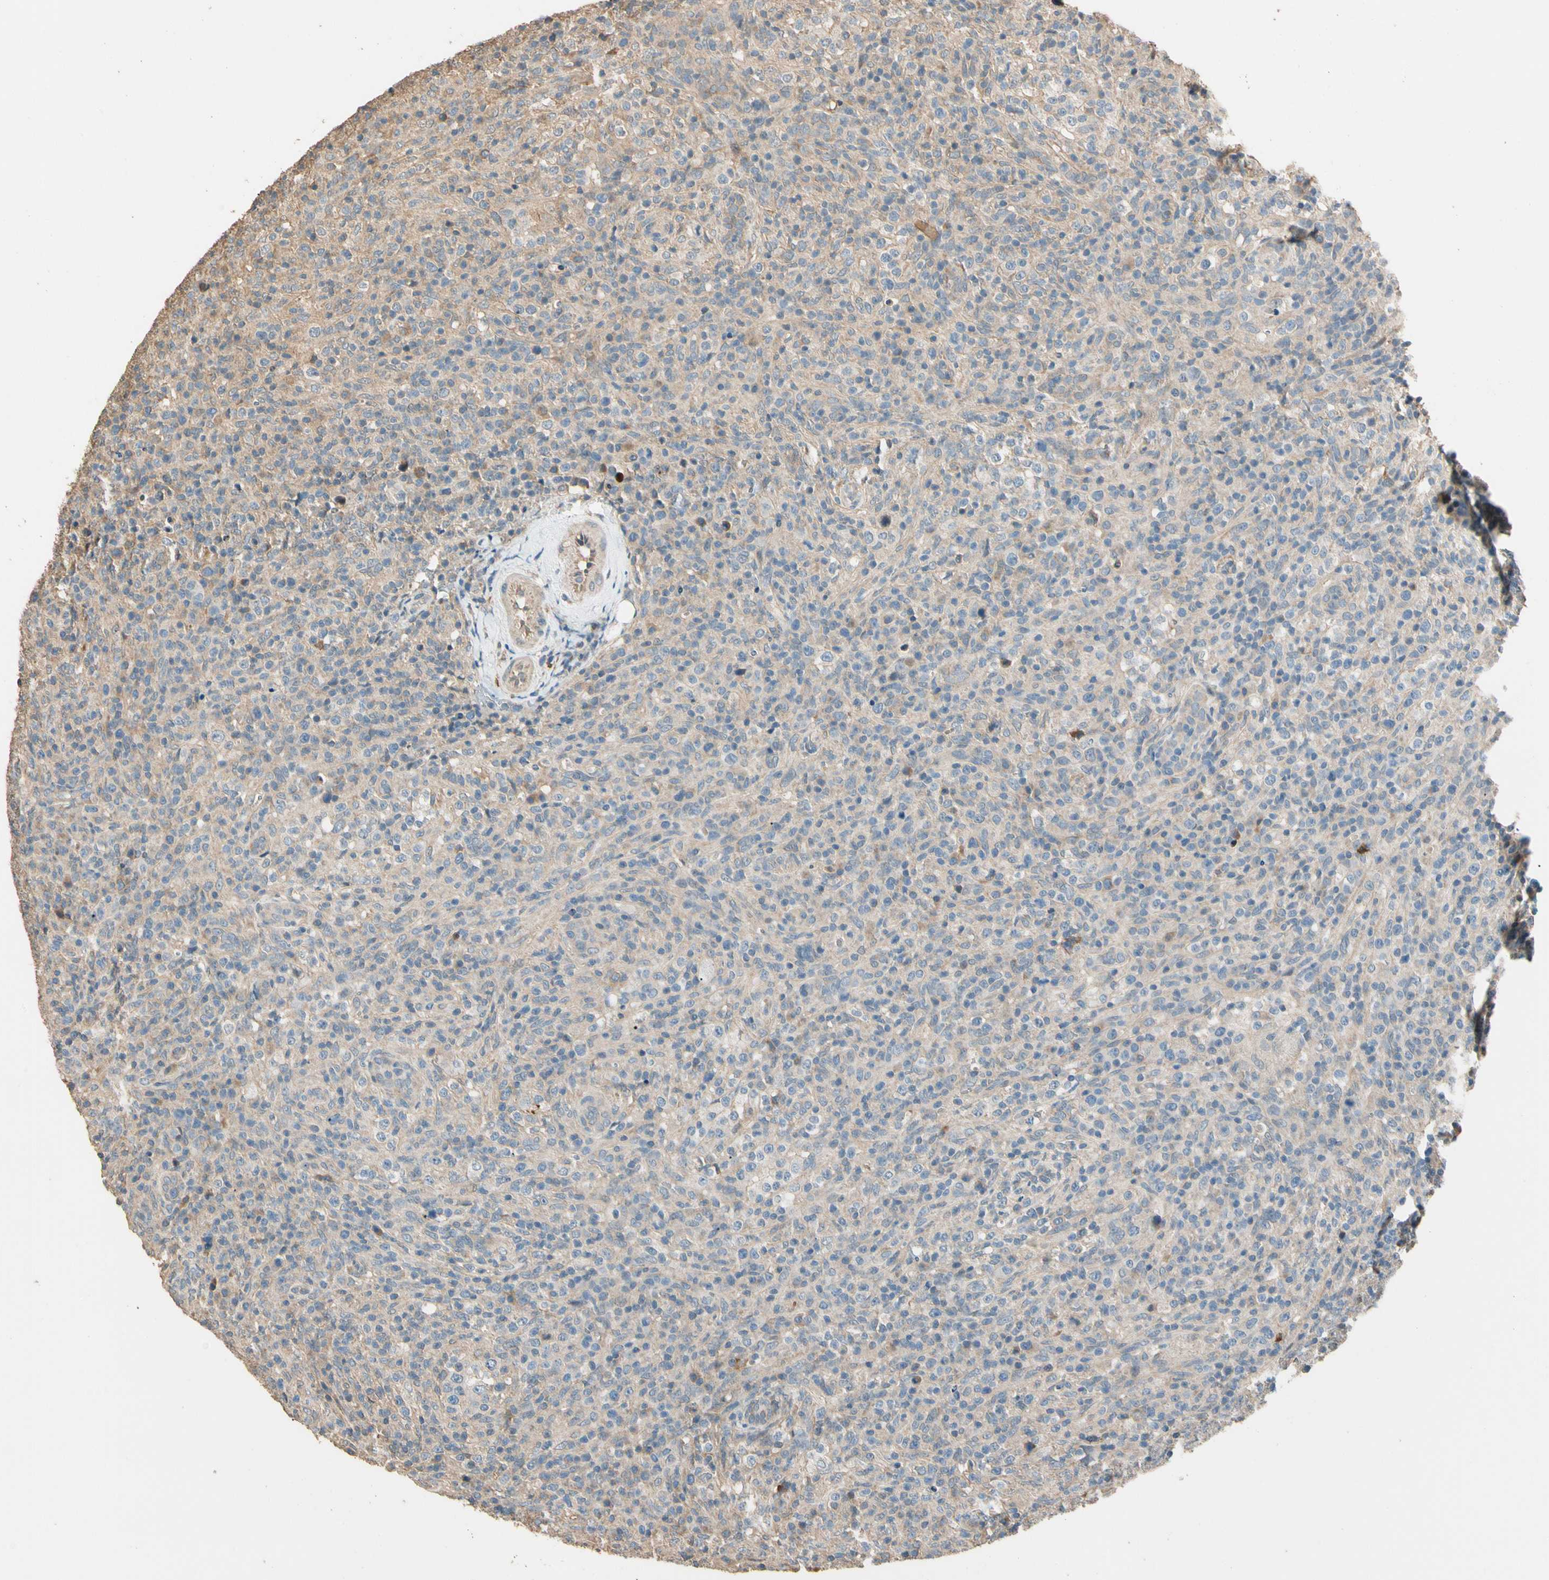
{"staining": {"intensity": "weak", "quantity": ">75%", "location": "cytoplasmic/membranous"}, "tissue": "lymphoma", "cell_type": "Tumor cells", "image_type": "cancer", "snomed": [{"axis": "morphology", "description": "Malignant lymphoma, non-Hodgkin's type, High grade"}, {"axis": "topography", "description": "Lymph node"}], "caption": "About >75% of tumor cells in high-grade malignant lymphoma, non-Hodgkin's type show weak cytoplasmic/membranous protein expression as visualized by brown immunohistochemical staining.", "gene": "CDH6", "patient": {"sex": "female", "age": 76}}